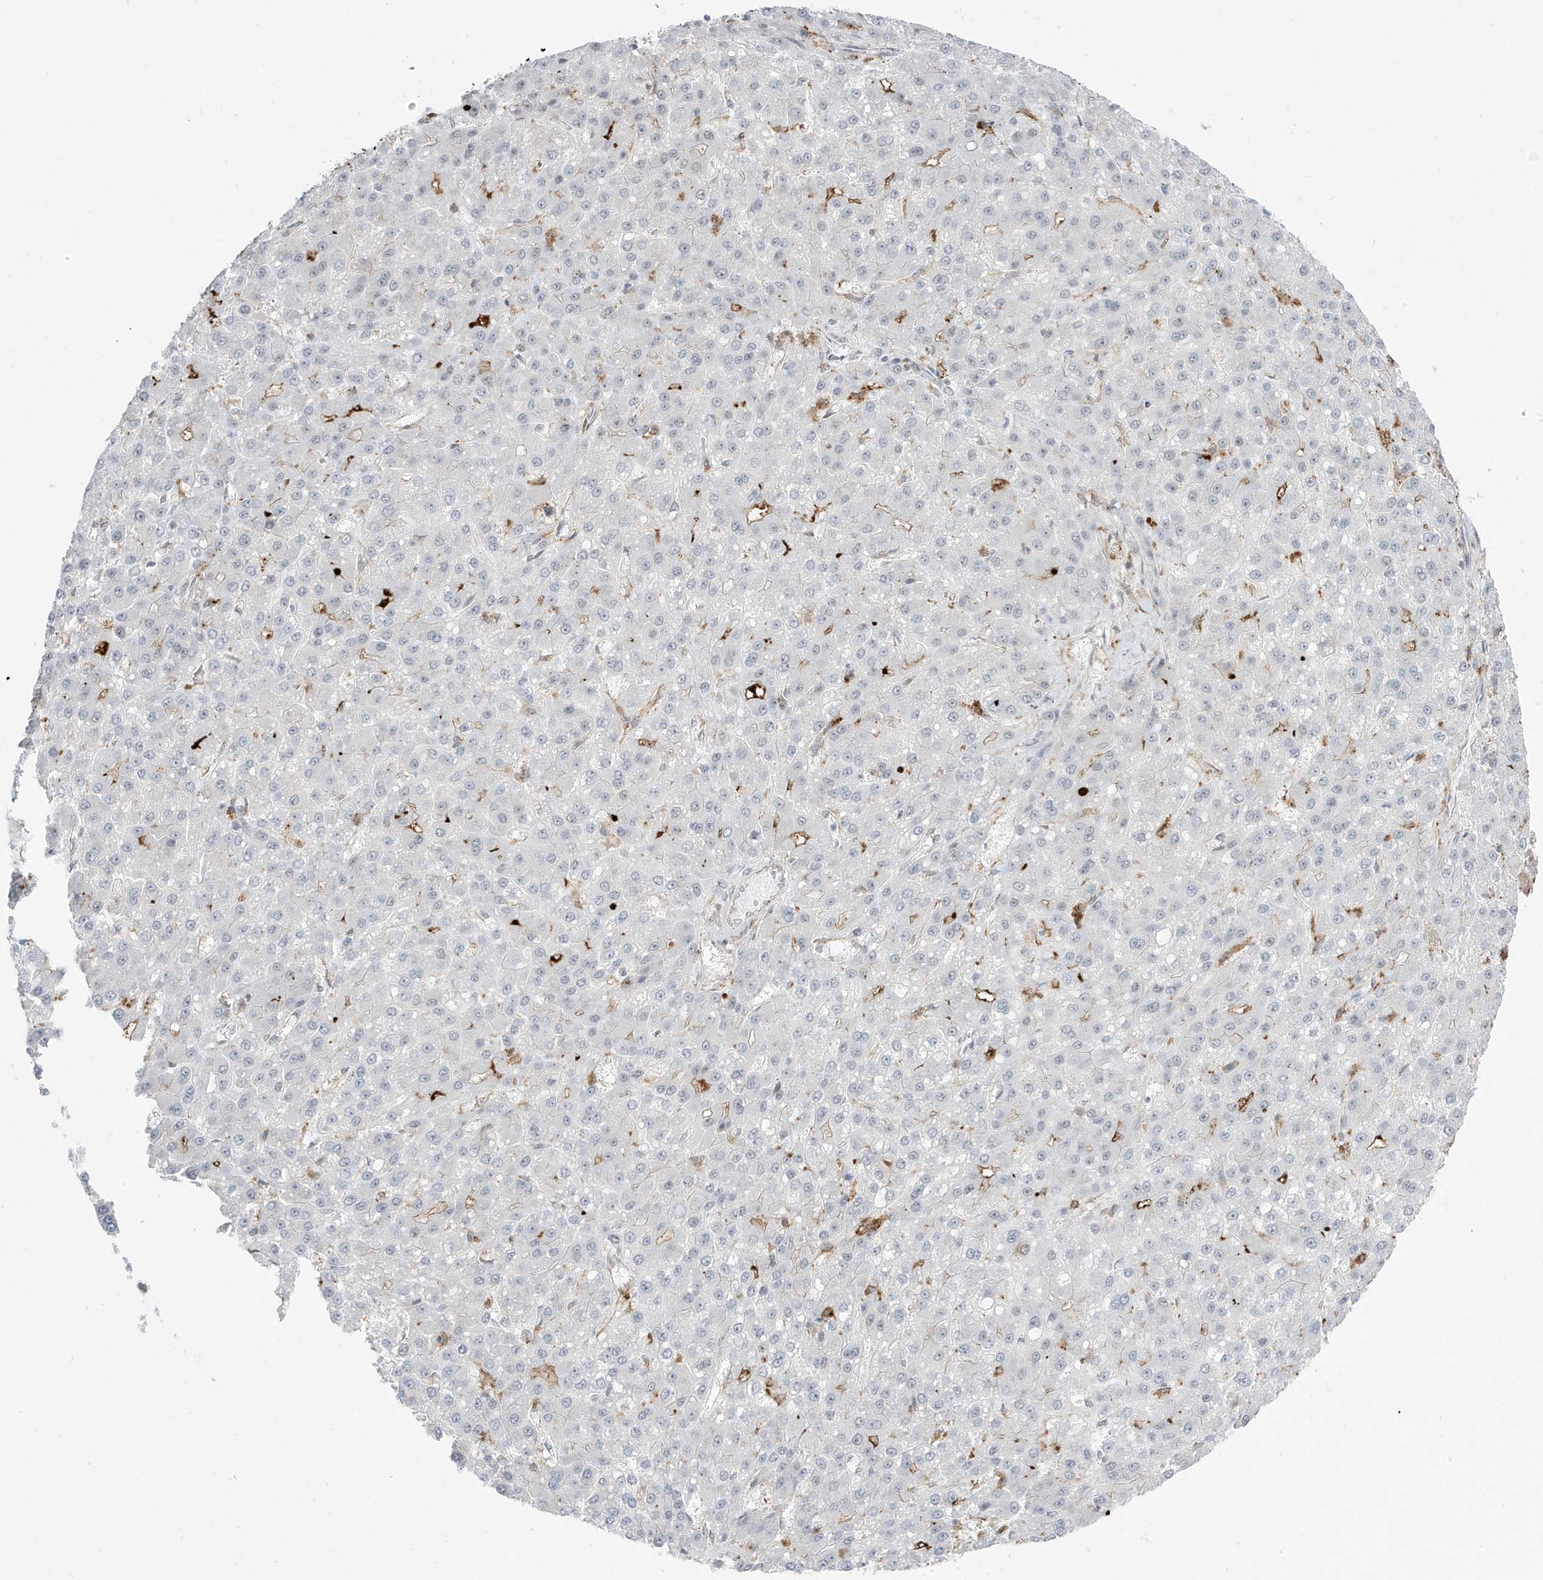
{"staining": {"intensity": "negative", "quantity": "none", "location": "none"}, "tissue": "liver cancer", "cell_type": "Tumor cells", "image_type": "cancer", "snomed": [{"axis": "morphology", "description": "Carcinoma, Hepatocellular, NOS"}, {"axis": "topography", "description": "Liver"}], "caption": "DAB (3,3'-diaminobenzidine) immunohistochemical staining of human liver hepatocellular carcinoma demonstrates no significant staining in tumor cells.", "gene": "ADAMTSL3", "patient": {"sex": "male", "age": 67}}